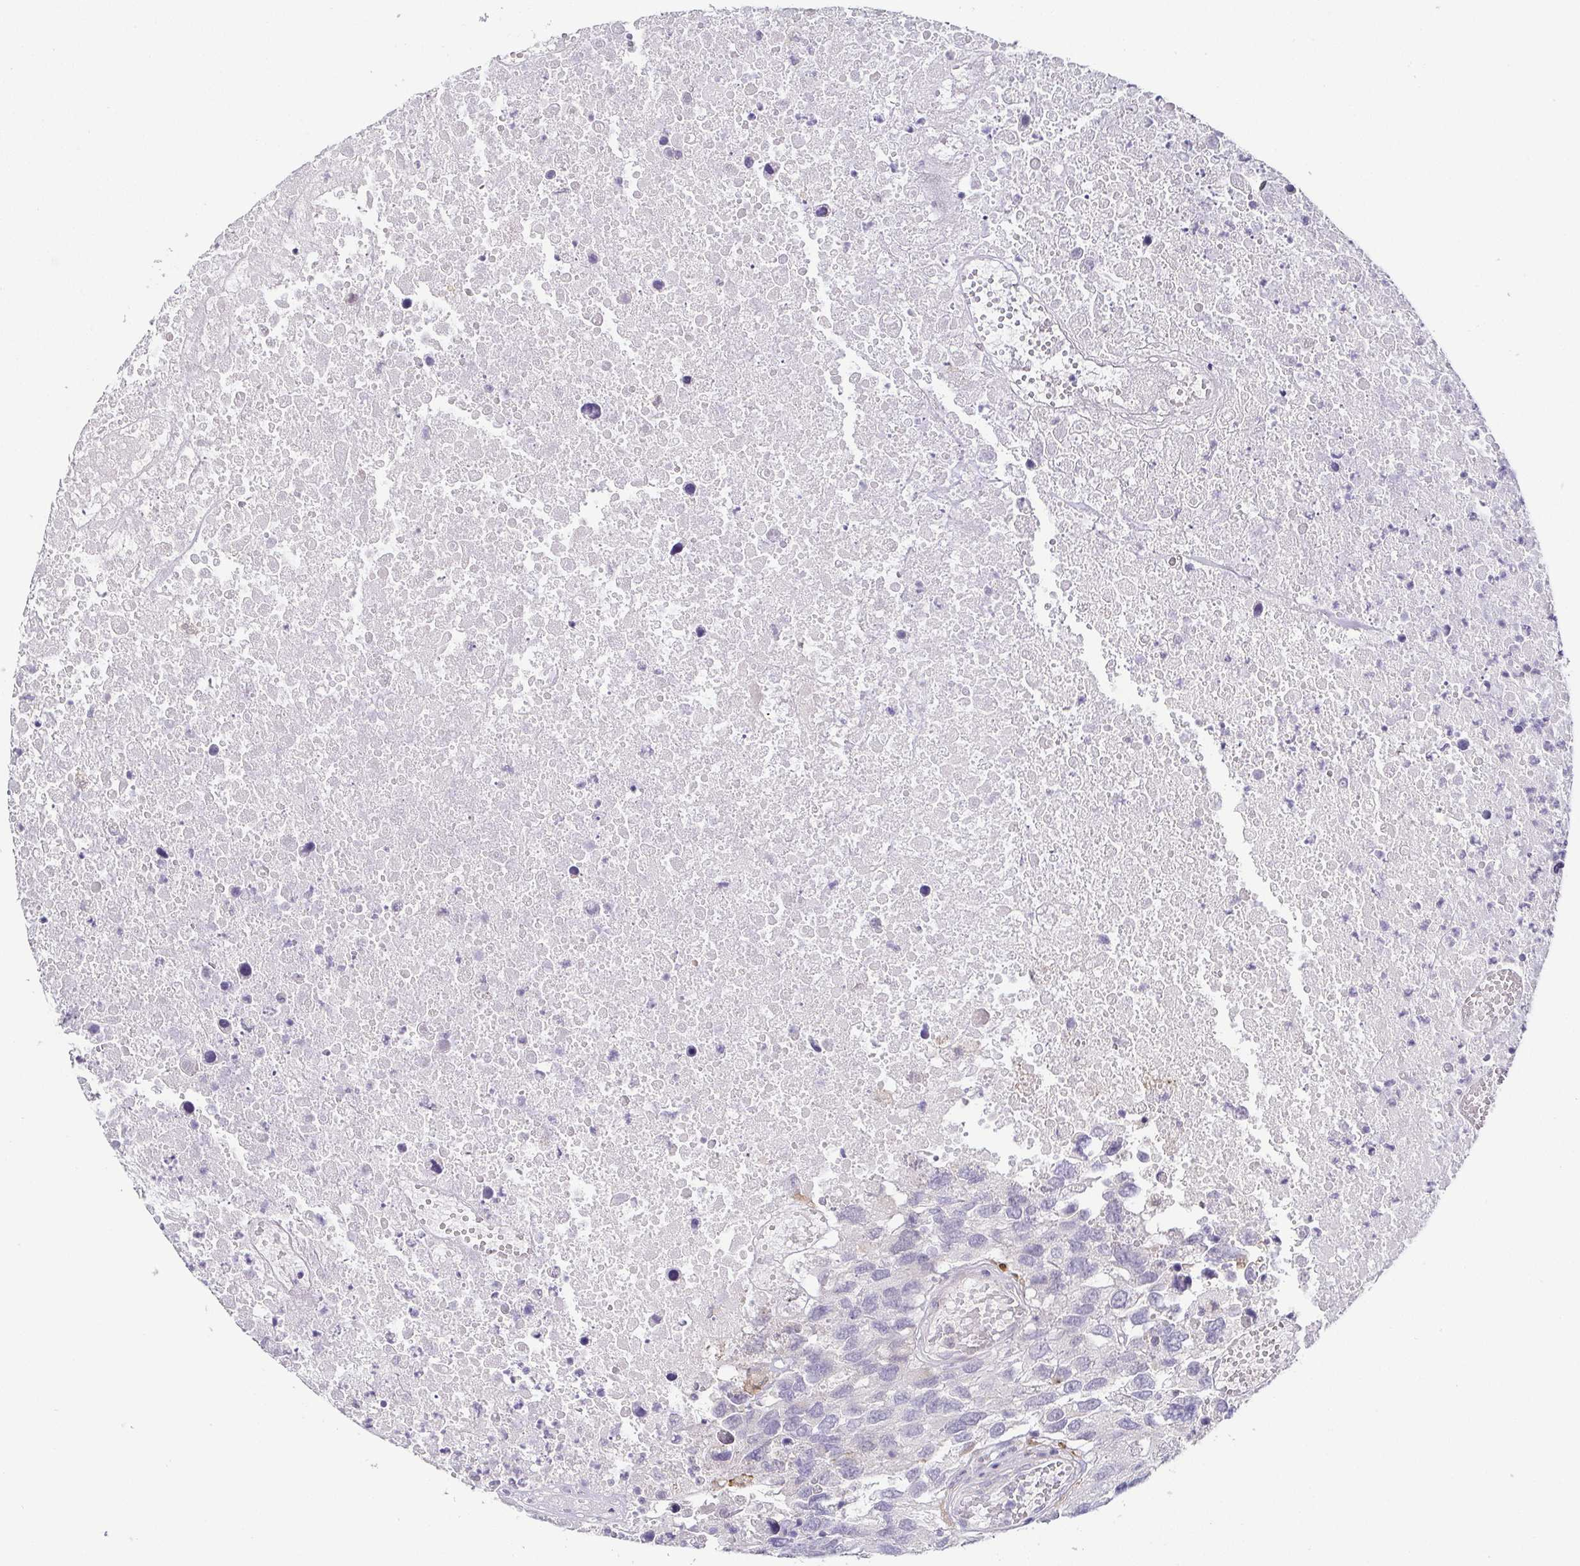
{"staining": {"intensity": "negative", "quantity": "none", "location": "none"}, "tissue": "testis cancer", "cell_type": "Tumor cells", "image_type": "cancer", "snomed": [{"axis": "morphology", "description": "Carcinoma, Embryonal, NOS"}, {"axis": "topography", "description": "Testis"}], "caption": "Testis cancer stained for a protein using immunohistochemistry (IHC) demonstrates no staining tumor cells.", "gene": "RNASE7", "patient": {"sex": "male", "age": 83}}